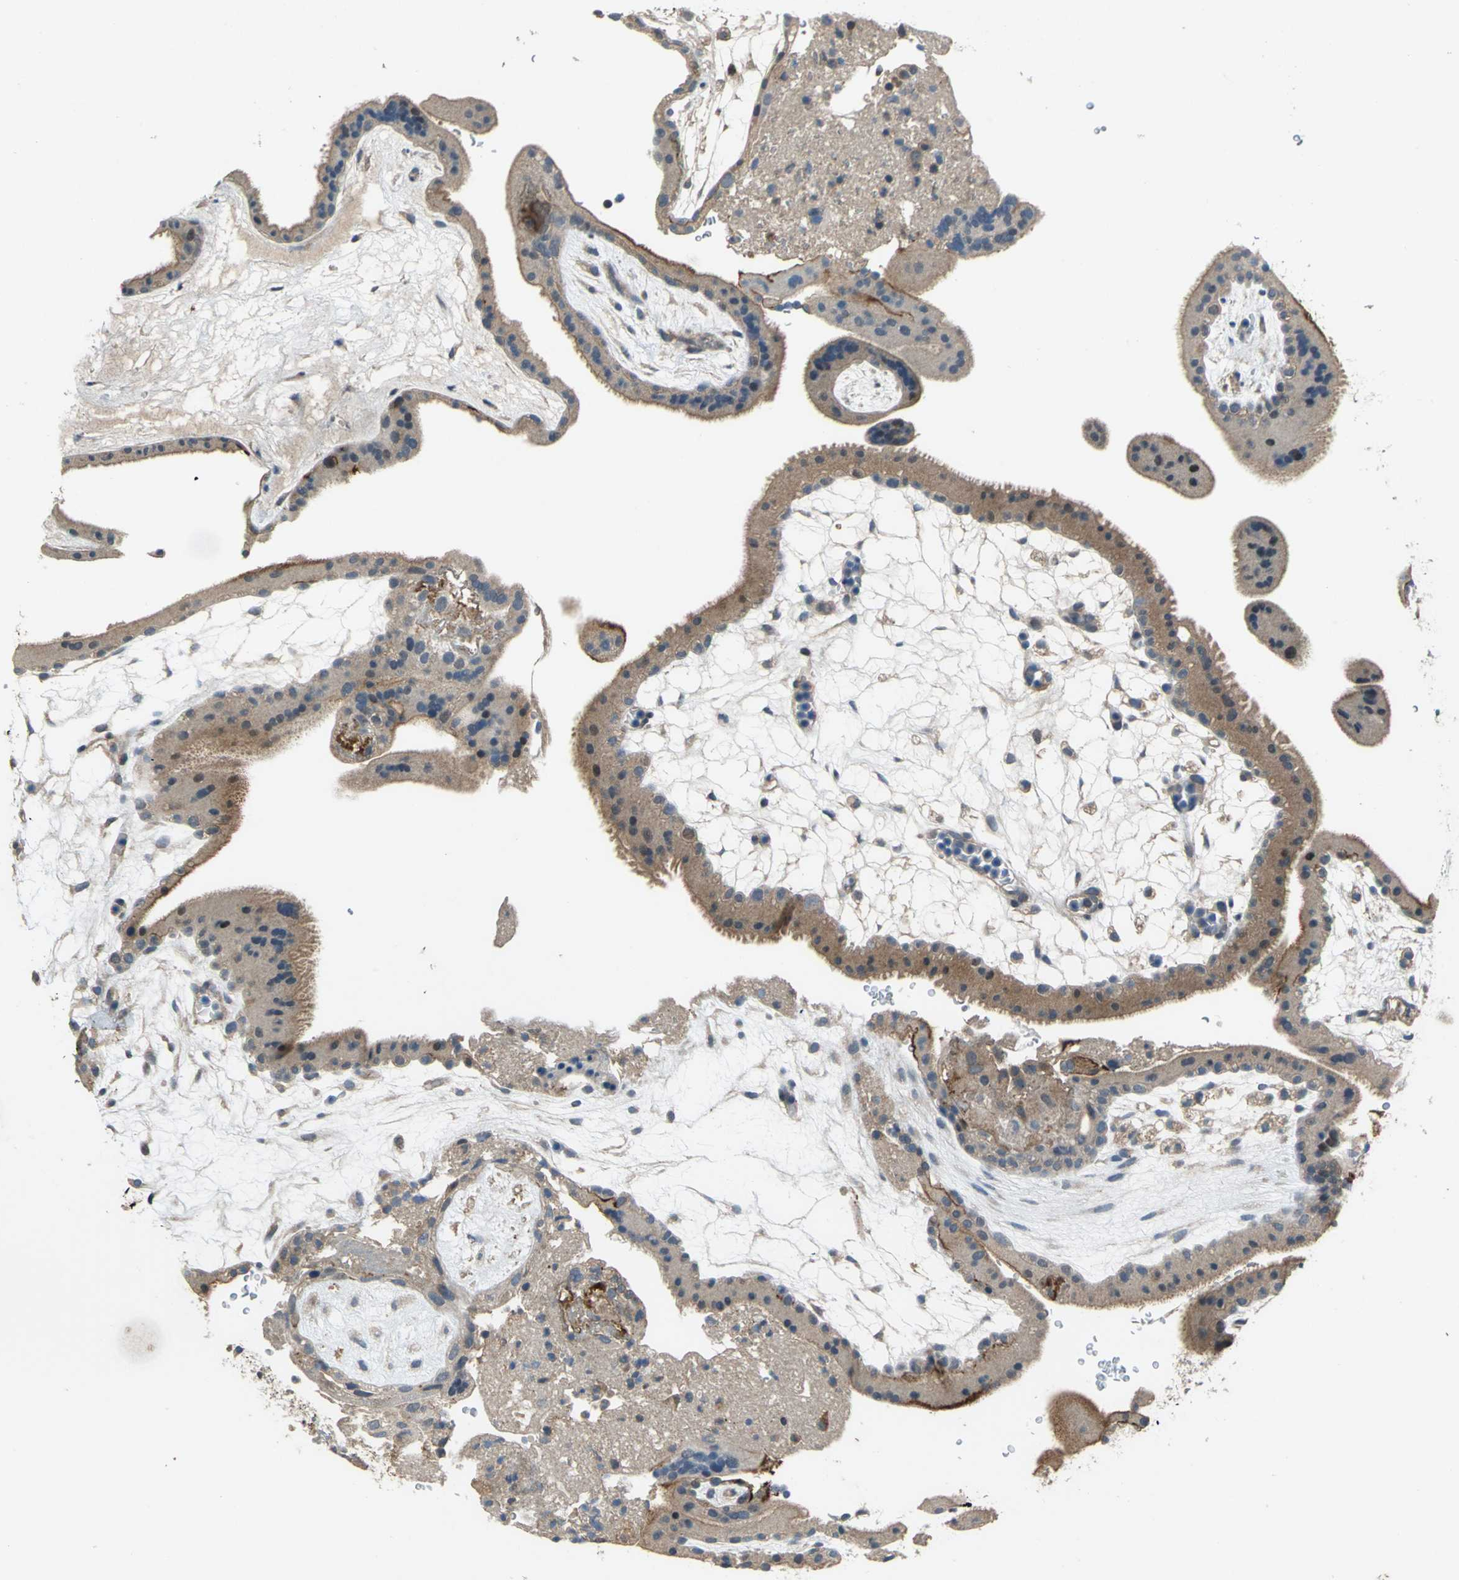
{"staining": {"intensity": "moderate", "quantity": "25%-75%", "location": "cytoplasmic/membranous"}, "tissue": "placenta", "cell_type": "Trophoblastic cells", "image_type": "normal", "snomed": [{"axis": "morphology", "description": "Normal tissue, NOS"}, {"axis": "topography", "description": "Placenta"}], "caption": "Protein staining of benign placenta exhibits moderate cytoplasmic/membranous staining in approximately 25%-75% of trophoblastic cells.", "gene": "EMCN", "patient": {"sex": "female", "age": 19}}